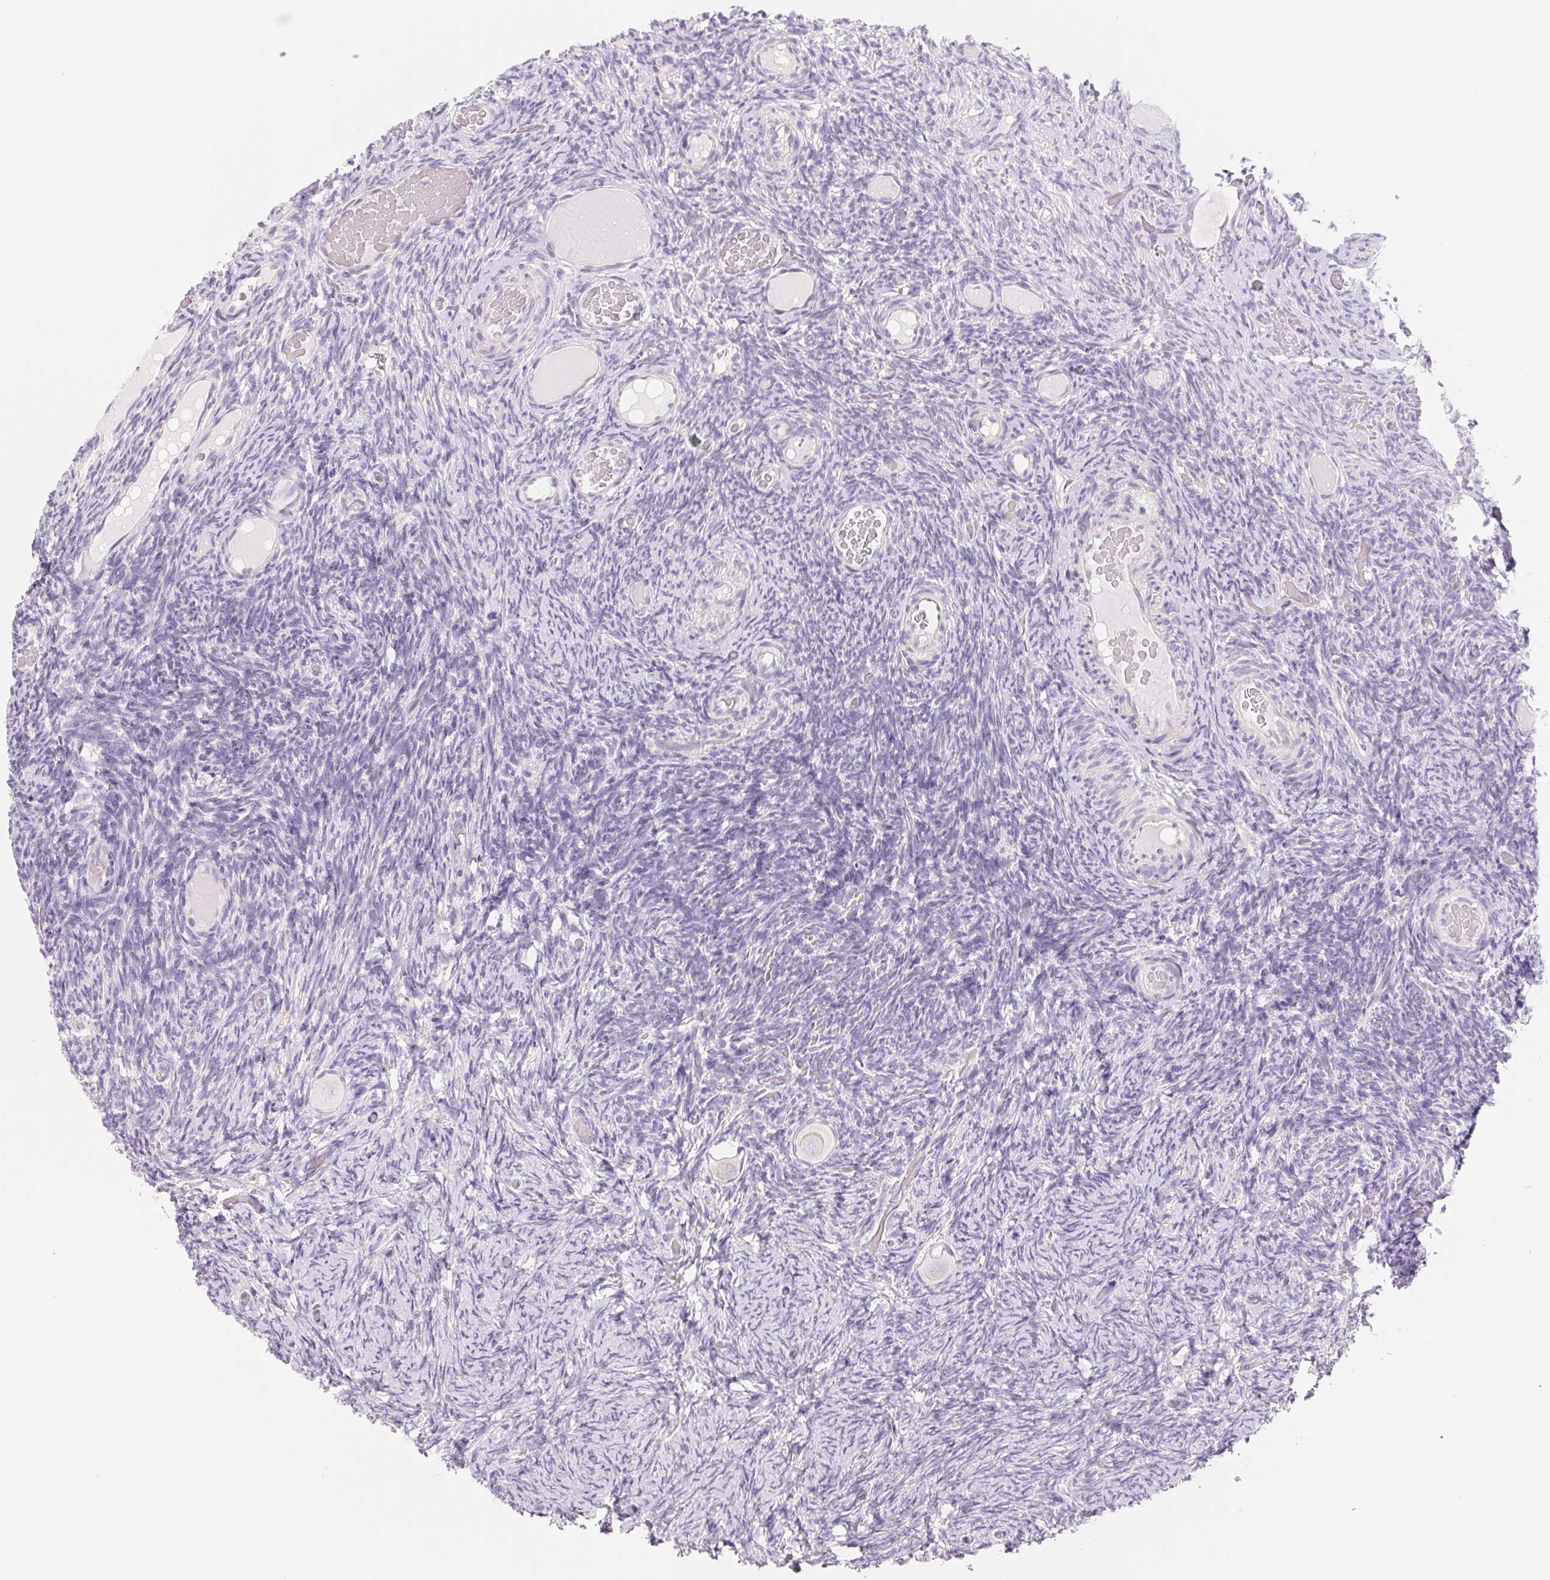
{"staining": {"intensity": "negative", "quantity": "none", "location": "none"}, "tissue": "ovary", "cell_type": "Follicle cells", "image_type": "normal", "snomed": [{"axis": "morphology", "description": "Normal tissue, NOS"}, {"axis": "topography", "description": "Ovary"}], "caption": "The photomicrograph exhibits no staining of follicle cells in unremarkable ovary. (Brightfield microscopy of DAB immunohistochemistry (IHC) at high magnification).", "gene": "CTNND2", "patient": {"sex": "female", "age": 34}}